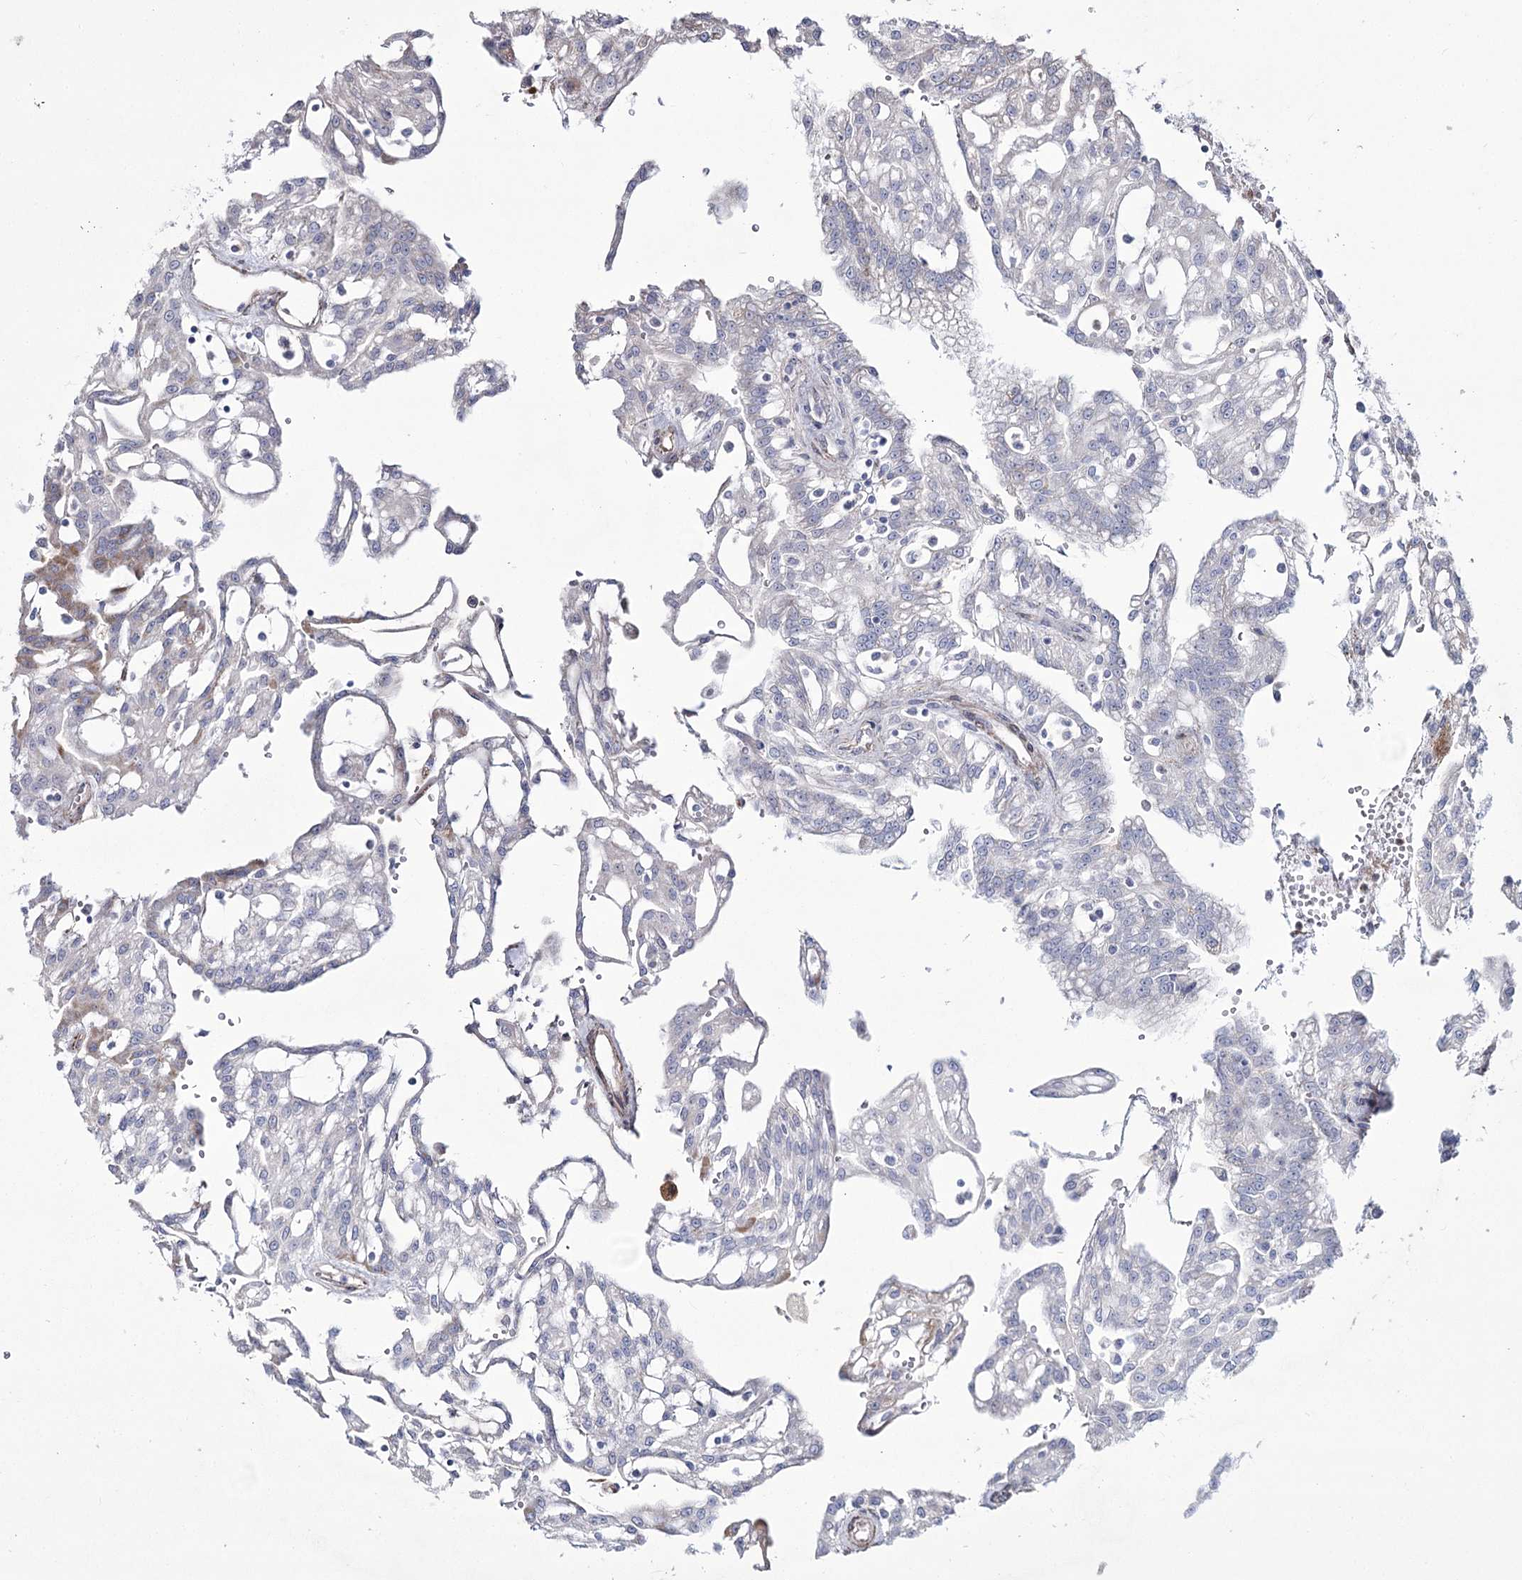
{"staining": {"intensity": "negative", "quantity": "none", "location": "none"}, "tissue": "renal cancer", "cell_type": "Tumor cells", "image_type": "cancer", "snomed": [{"axis": "morphology", "description": "Adenocarcinoma, NOS"}, {"axis": "topography", "description": "Kidney"}], "caption": "High power microscopy photomicrograph of an immunohistochemistry (IHC) histopathology image of renal cancer (adenocarcinoma), revealing no significant expression in tumor cells.", "gene": "ME3", "patient": {"sex": "male", "age": 63}}